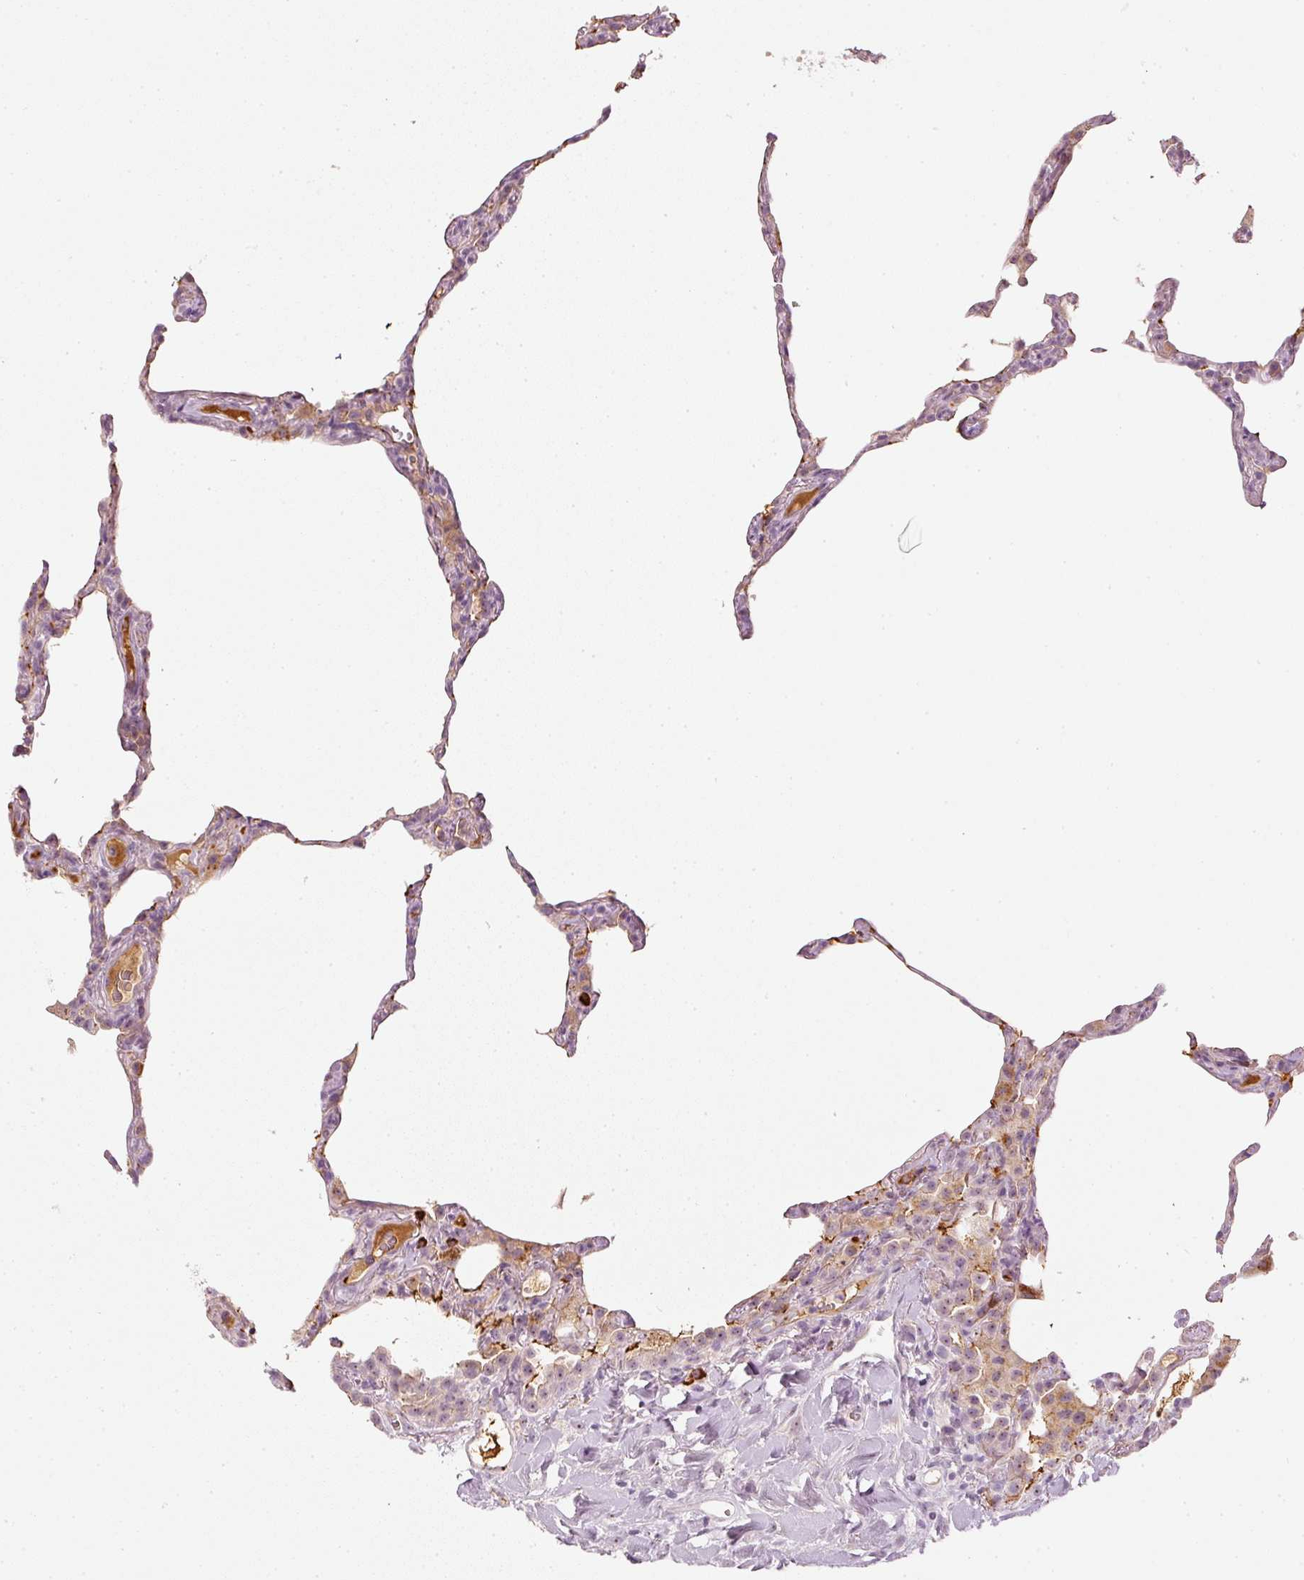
{"staining": {"intensity": "weak", "quantity": "<25%", "location": "cytoplasmic/membranous"}, "tissue": "lung", "cell_type": "Alveolar cells", "image_type": "normal", "snomed": [{"axis": "morphology", "description": "Normal tissue, NOS"}, {"axis": "topography", "description": "Lung"}], "caption": "Unremarkable lung was stained to show a protein in brown. There is no significant staining in alveolar cells. (Stains: DAB (3,3'-diaminobenzidine) immunohistochemistry with hematoxylin counter stain, Microscopy: brightfield microscopy at high magnification).", "gene": "VCAM1", "patient": {"sex": "female", "age": 57}}